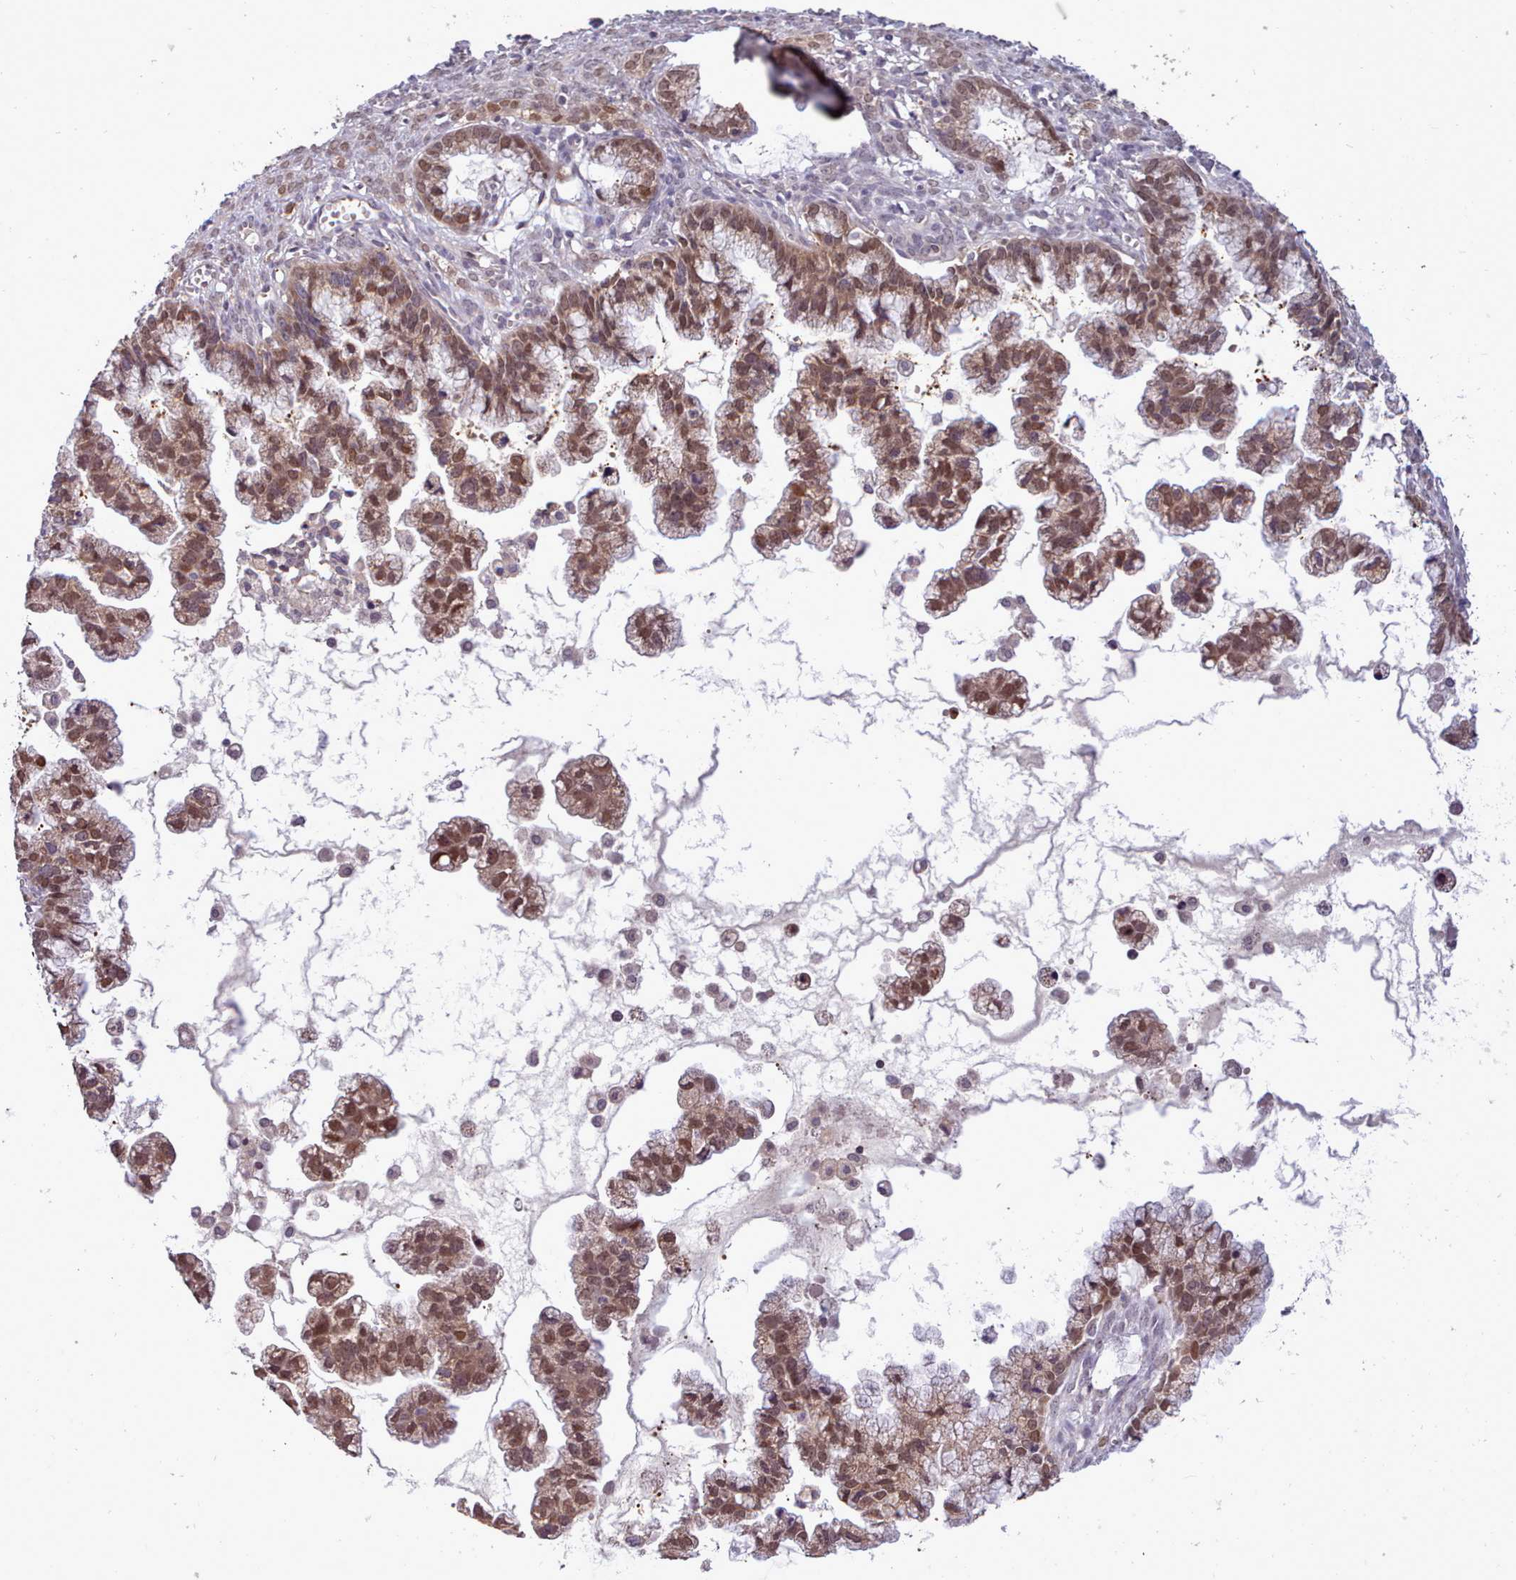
{"staining": {"intensity": "moderate", "quantity": ">75%", "location": "cytoplasmic/membranous,nuclear"}, "tissue": "ovarian cancer", "cell_type": "Tumor cells", "image_type": "cancer", "snomed": [{"axis": "morphology", "description": "Cystadenocarcinoma, mucinous, NOS"}, {"axis": "topography", "description": "Ovary"}], "caption": "Tumor cells demonstrate moderate cytoplasmic/membranous and nuclear expression in approximately >75% of cells in ovarian cancer (mucinous cystadenocarcinoma).", "gene": "ARL17A", "patient": {"sex": "female", "age": 72}}